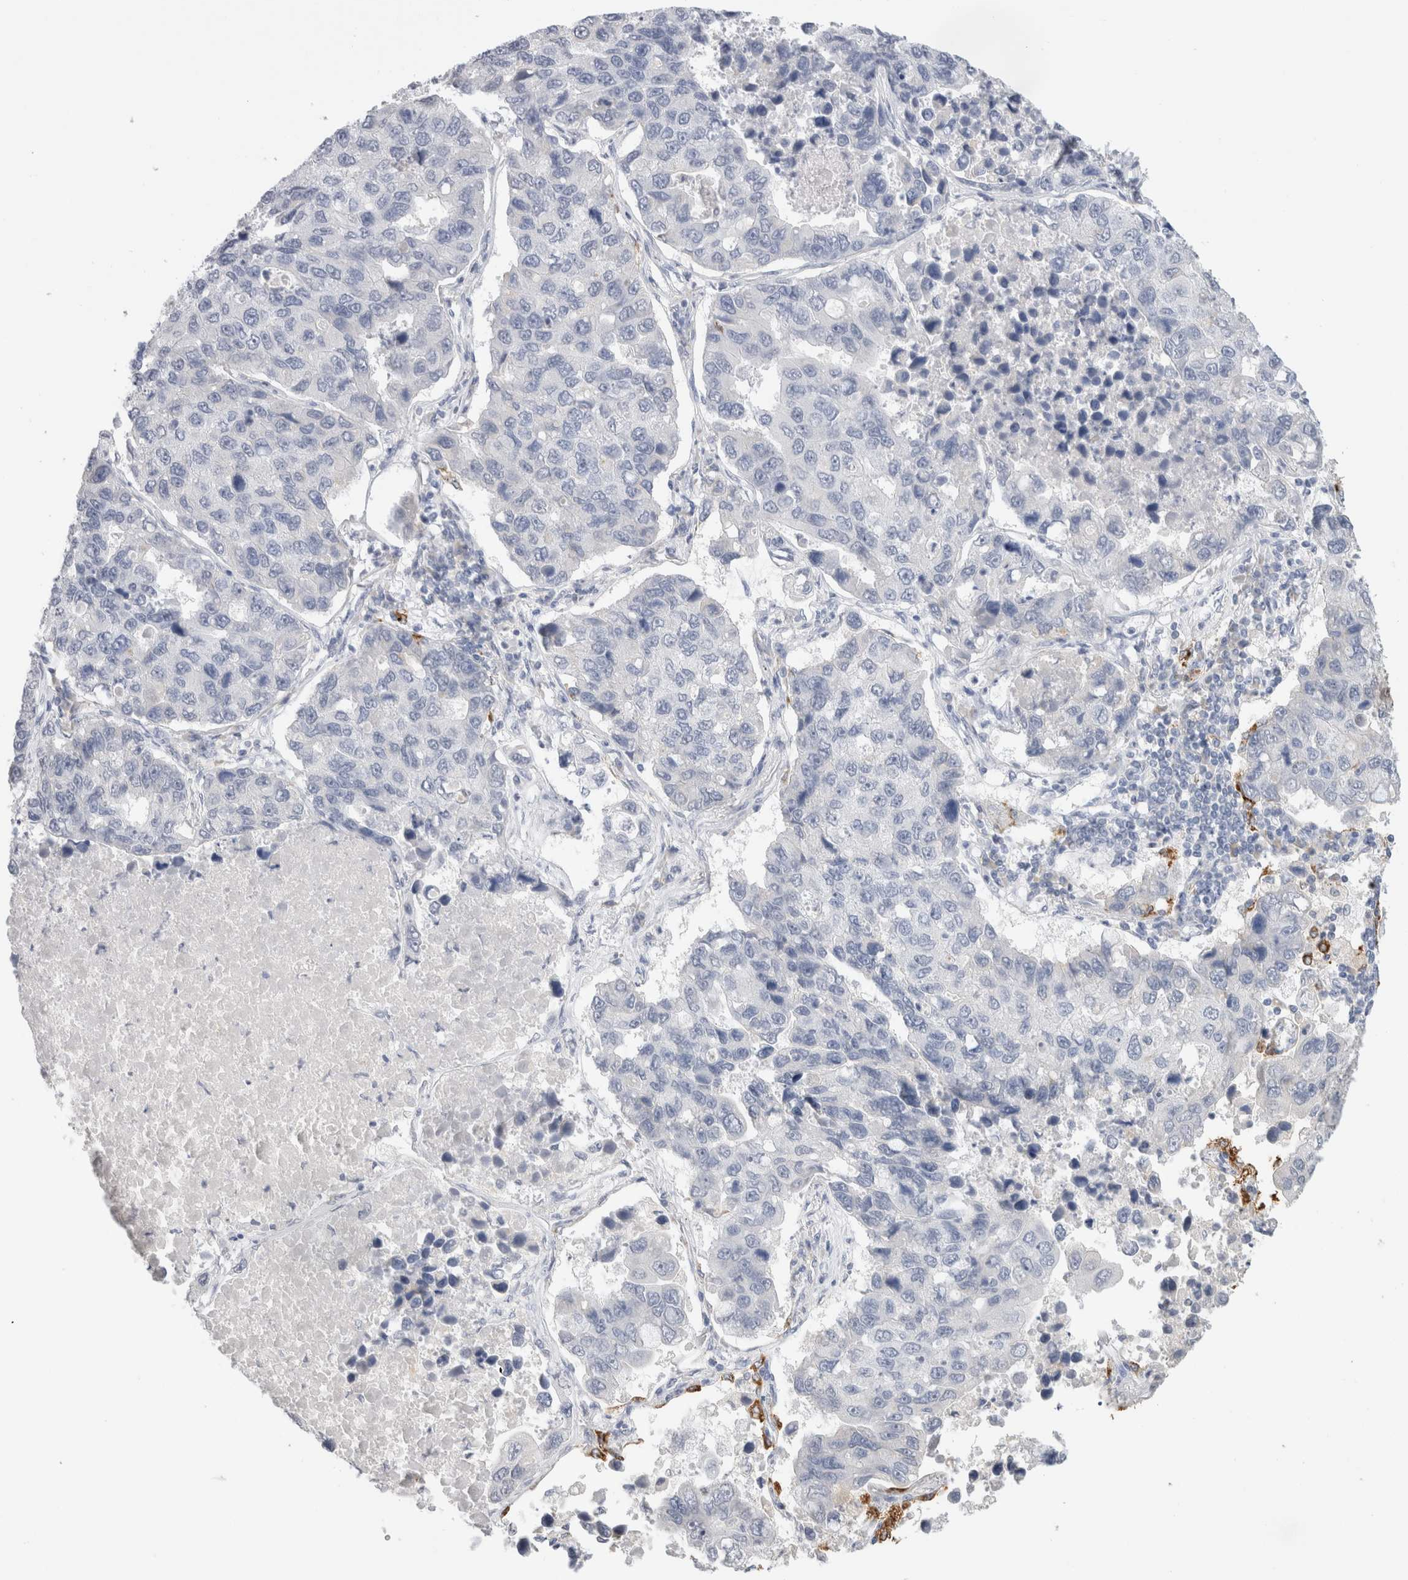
{"staining": {"intensity": "negative", "quantity": "none", "location": "none"}, "tissue": "lung cancer", "cell_type": "Tumor cells", "image_type": "cancer", "snomed": [{"axis": "morphology", "description": "Adenocarcinoma, NOS"}, {"axis": "topography", "description": "Lung"}], "caption": "Adenocarcinoma (lung) stained for a protein using immunohistochemistry (IHC) displays no expression tumor cells.", "gene": "LAMP3", "patient": {"sex": "male", "age": 64}}